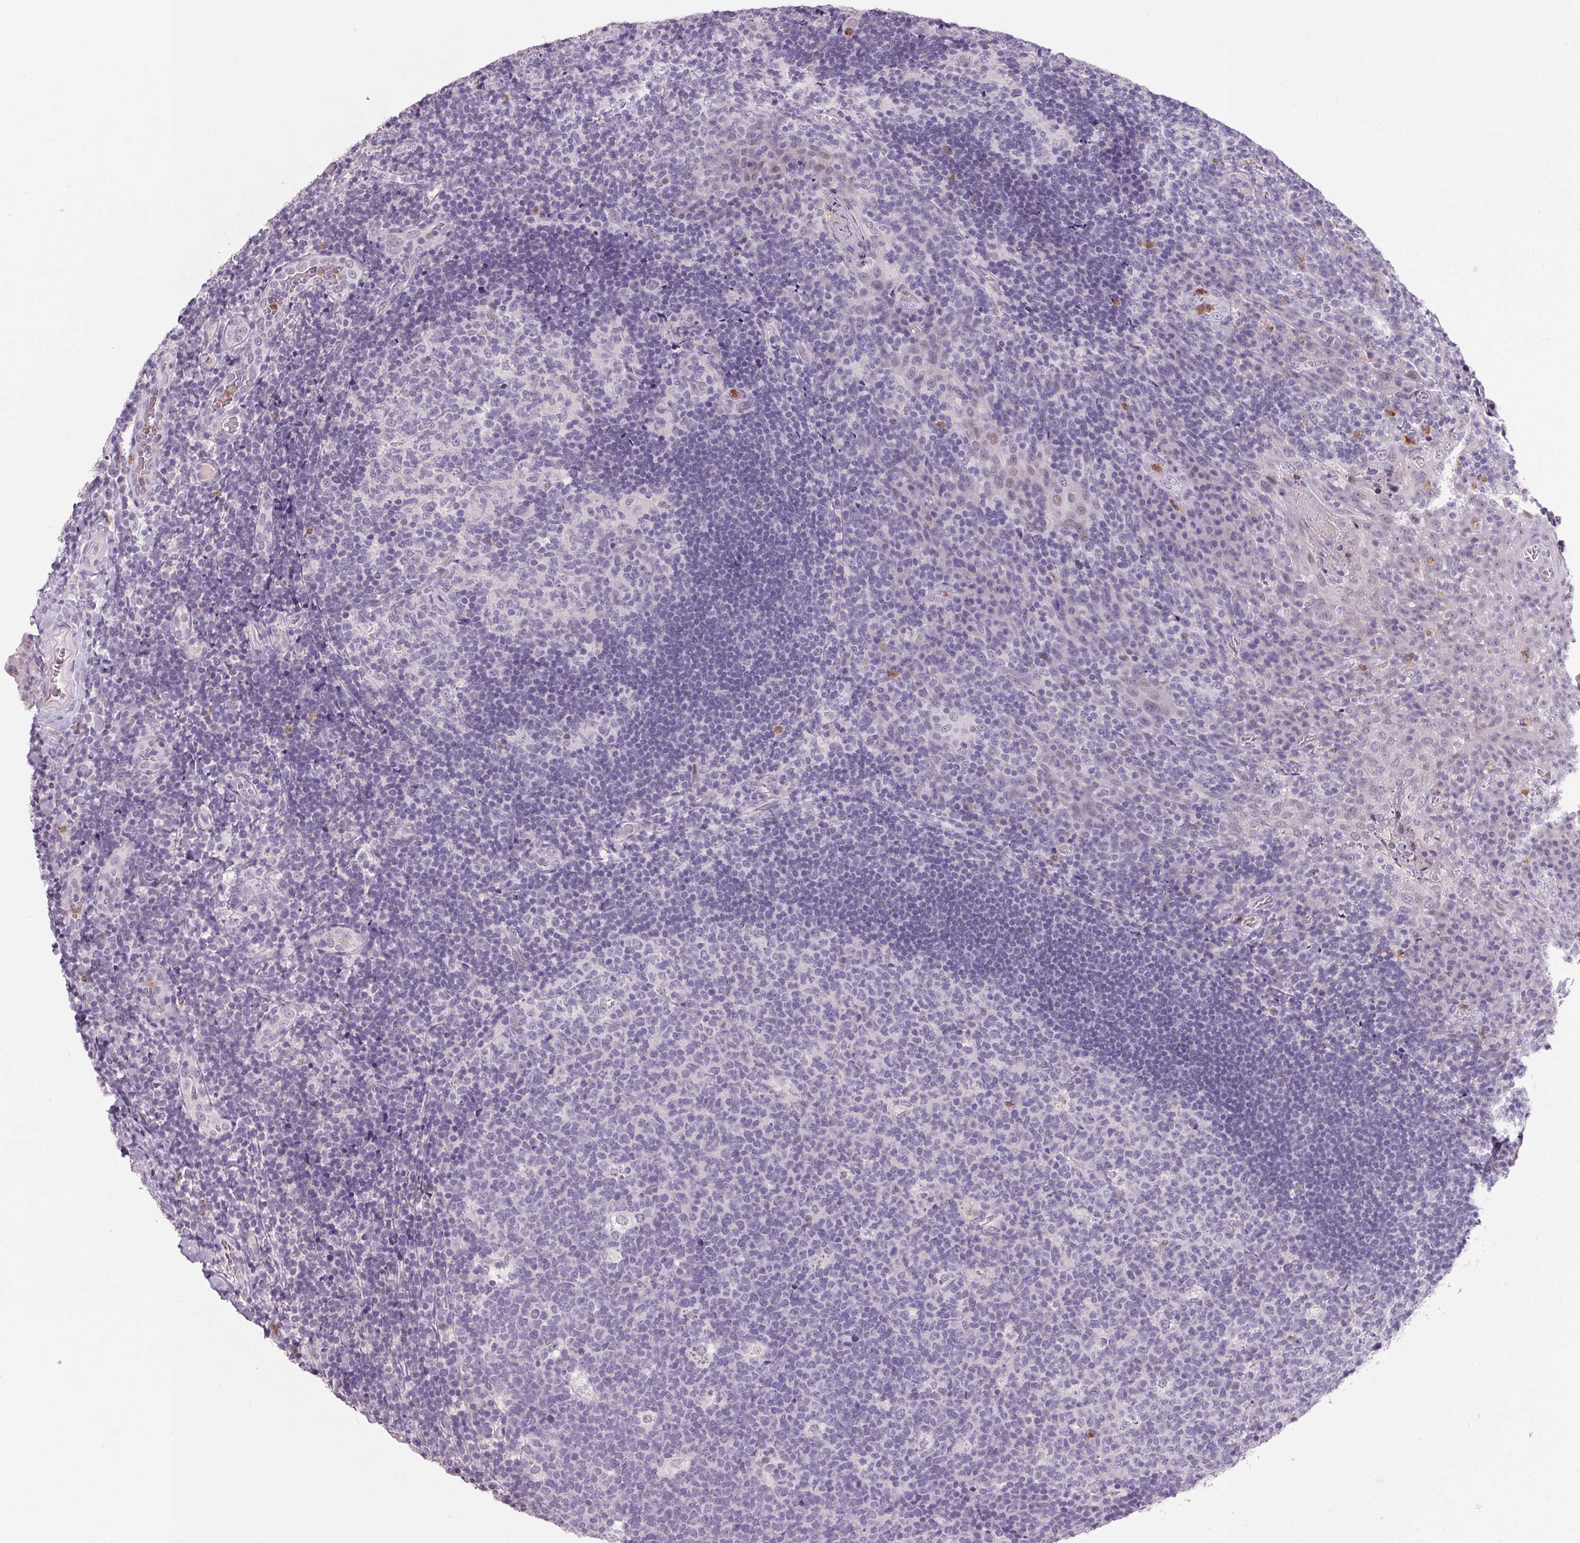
{"staining": {"intensity": "negative", "quantity": "none", "location": "none"}, "tissue": "tonsil", "cell_type": "Germinal center cells", "image_type": "normal", "snomed": [{"axis": "morphology", "description": "Normal tissue, NOS"}, {"axis": "topography", "description": "Tonsil"}], "caption": "Germinal center cells show no significant expression in unremarkable tonsil. (IHC, brightfield microscopy, high magnification).", "gene": "TRDN", "patient": {"sex": "male", "age": 17}}